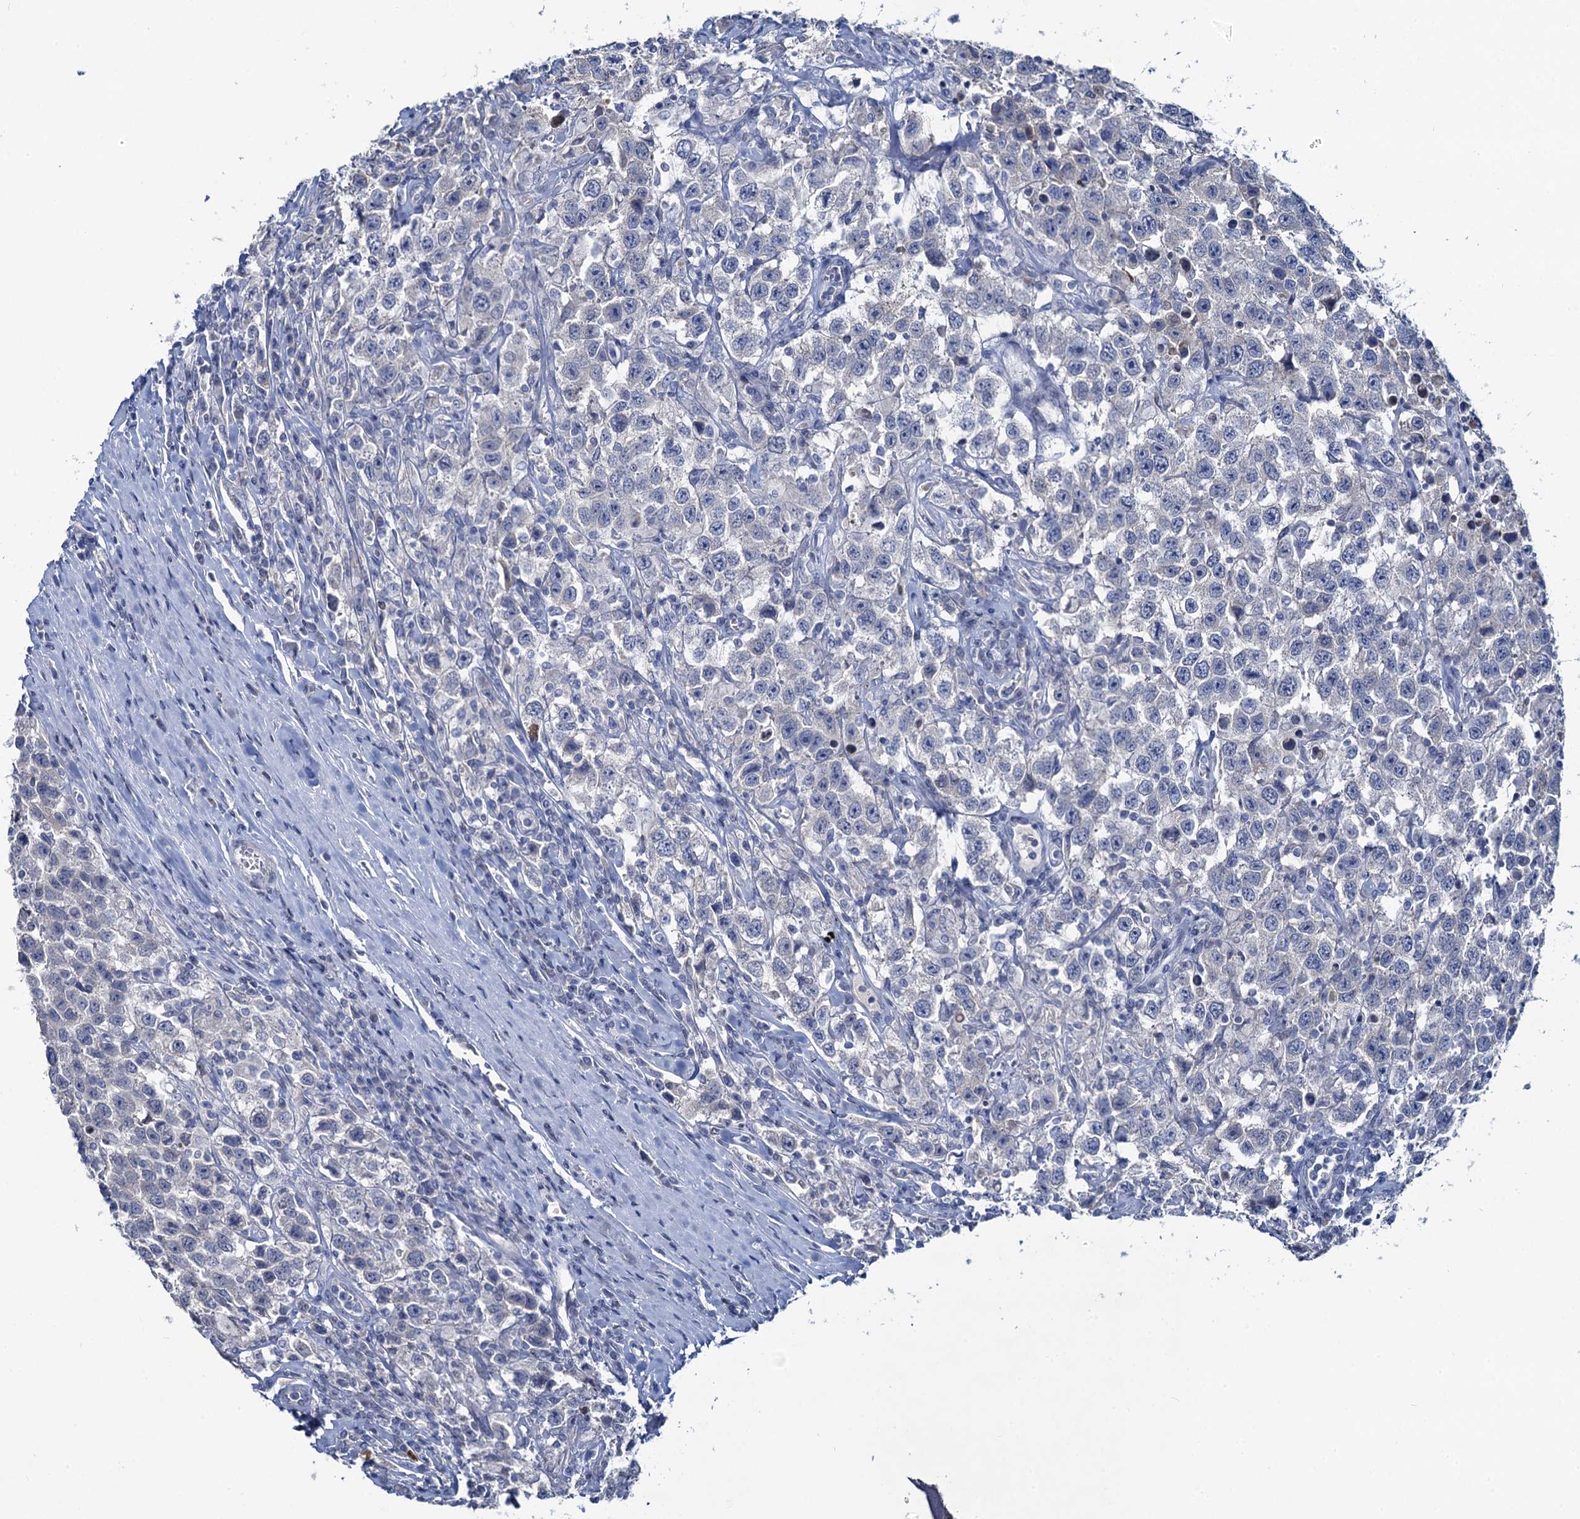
{"staining": {"intensity": "negative", "quantity": "none", "location": "none"}, "tissue": "testis cancer", "cell_type": "Tumor cells", "image_type": "cancer", "snomed": [{"axis": "morphology", "description": "Seminoma, NOS"}, {"axis": "topography", "description": "Testis"}], "caption": "The immunohistochemistry micrograph has no significant staining in tumor cells of testis seminoma tissue.", "gene": "TOX3", "patient": {"sex": "male", "age": 41}}